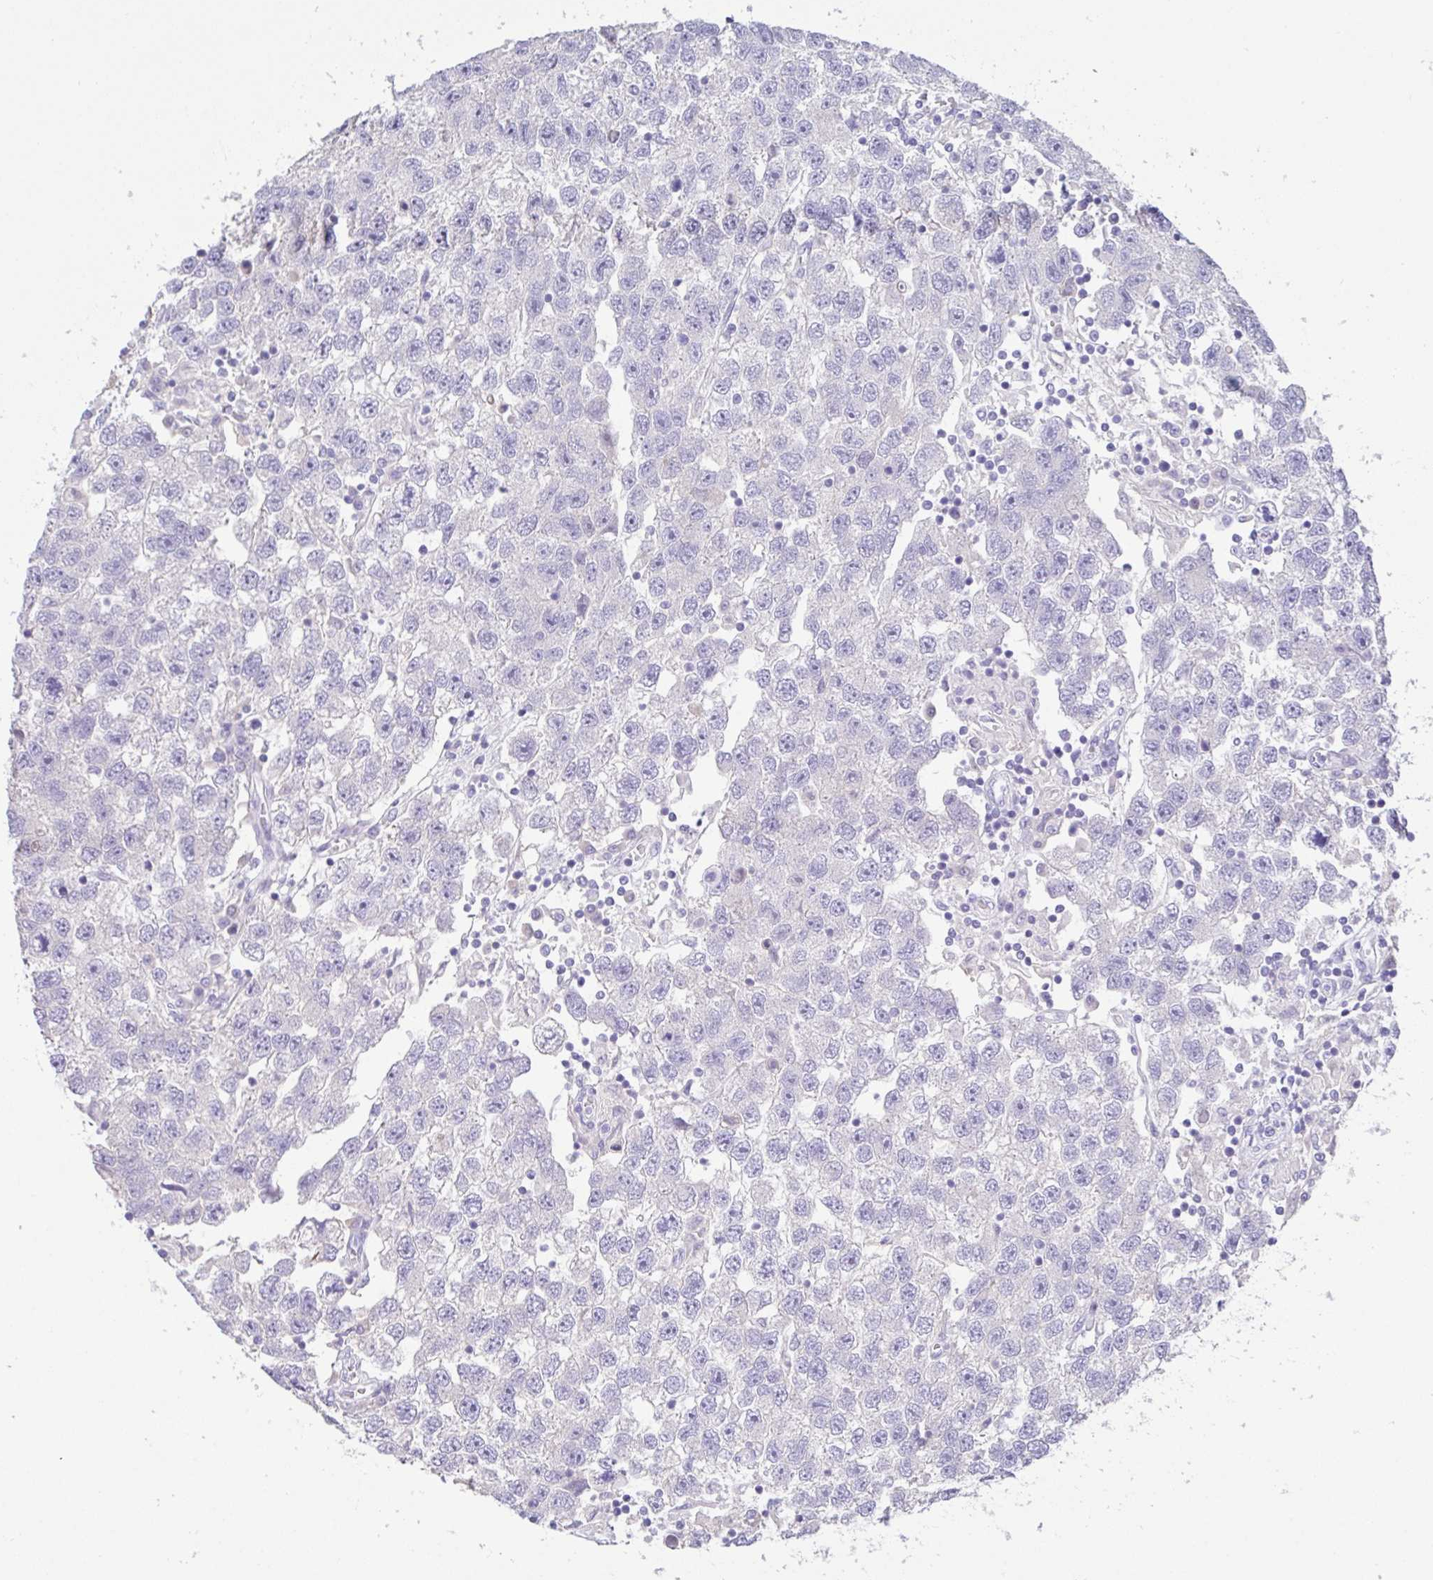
{"staining": {"intensity": "negative", "quantity": "none", "location": "none"}, "tissue": "testis cancer", "cell_type": "Tumor cells", "image_type": "cancer", "snomed": [{"axis": "morphology", "description": "Seminoma, NOS"}, {"axis": "topography", "description": "Testis"}], "caption": "Immunohistochemistry photomicrograph of neoplastic tissue: human seminoma (testis) stained with DAB (3,3'-diaminobenzidine) displays no significant protein expression in tumor cells.", "gene": "FBXL20", "patient": {"sex": "male", "age": 26}}